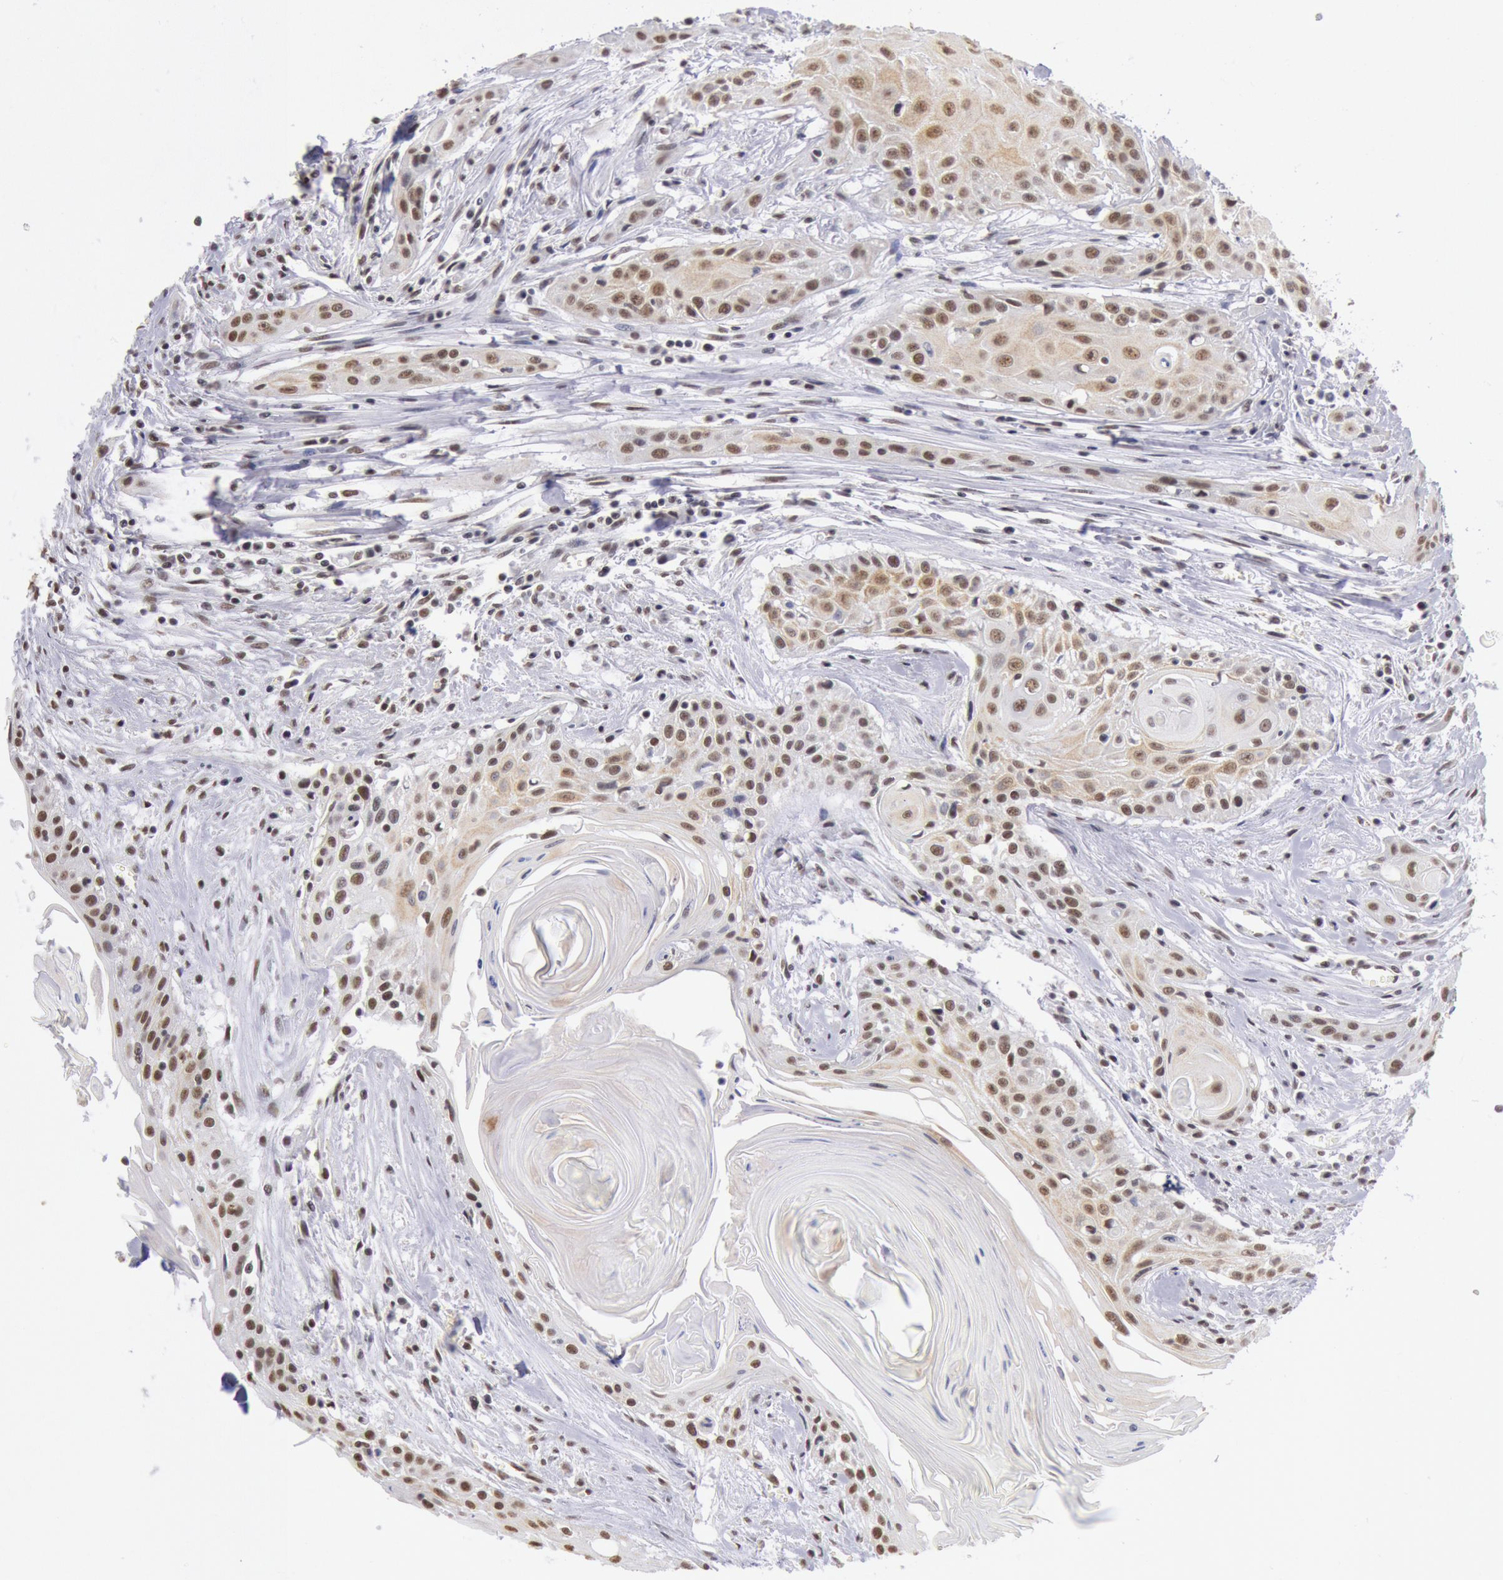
{"staining": {"intensity": "moderate", "quantity": ">75%", "location": "cytoplasmic/membranous,nuclear"}, "tissue": "head and neck cancer", "cell_type": "Tumor cells", "image_type": "cancer", "snomed": [{"axis": "morphology", "description": "Squamous cell carcinoma, NOS"}, {"axis": "morphology", "description": "Squamous cell carcinoma, metastatic, NOS"}, {"axis": "topography", "description": "Lymph node"}, {"axis": "topography", "description": "Salivary gland"}, {"axis": "topography", "description": "Head-Neck"}], "caption": "This image displays IHC staining of human head and neck cancer, with medium moderate cytoplasmic/membranous and nuclear expression in about >75% of tumor cells.", "gene": "SNRPD3", "patient": {"sex": "female", "age": 74}}